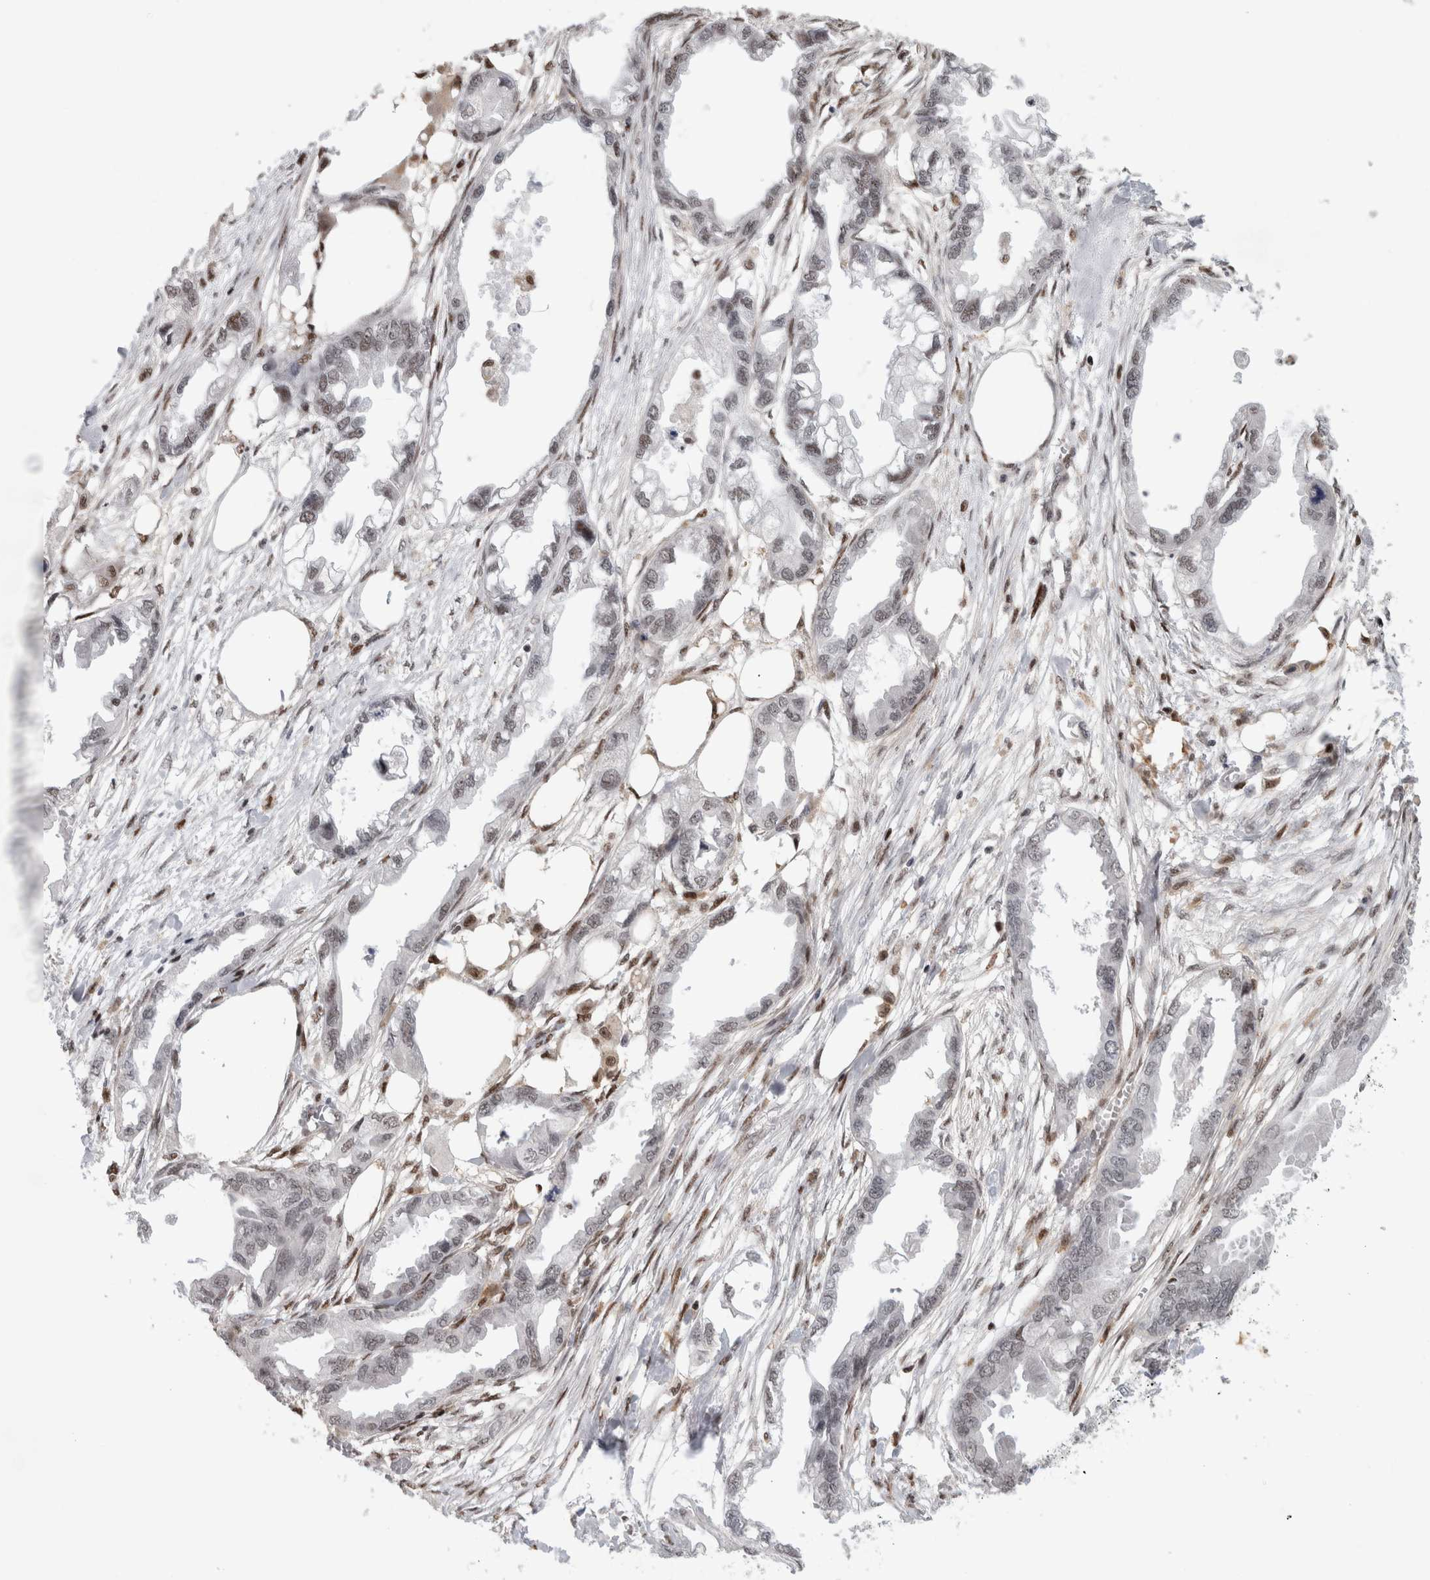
{"staining": {"intensity": "weak", "quantity": "<25%", "location": "nuclear"}, "tissue": "endometrial cancer", "cell_type": "Tumor cells", "image_type": "cancer", "snomed": [{"axis": "morphology", "description": "Adenocarcinoma, NOS"}, {"axis": "morphology", "description": "Adenocarcinoma, metastatic, NOS"}, {"axis": "topography", "description": "Adipose tissue"}, {"axis": "topography", "description": "Endometrium"}], "caption": "Immunohistochemistry image of neoplastic tissue: endometrial adenocarcinoma stained with DAB demonstrates no significant protein staining in tumor cells.", "gene": "SRARP", "patient": {"sex": "female", "age": 67}}